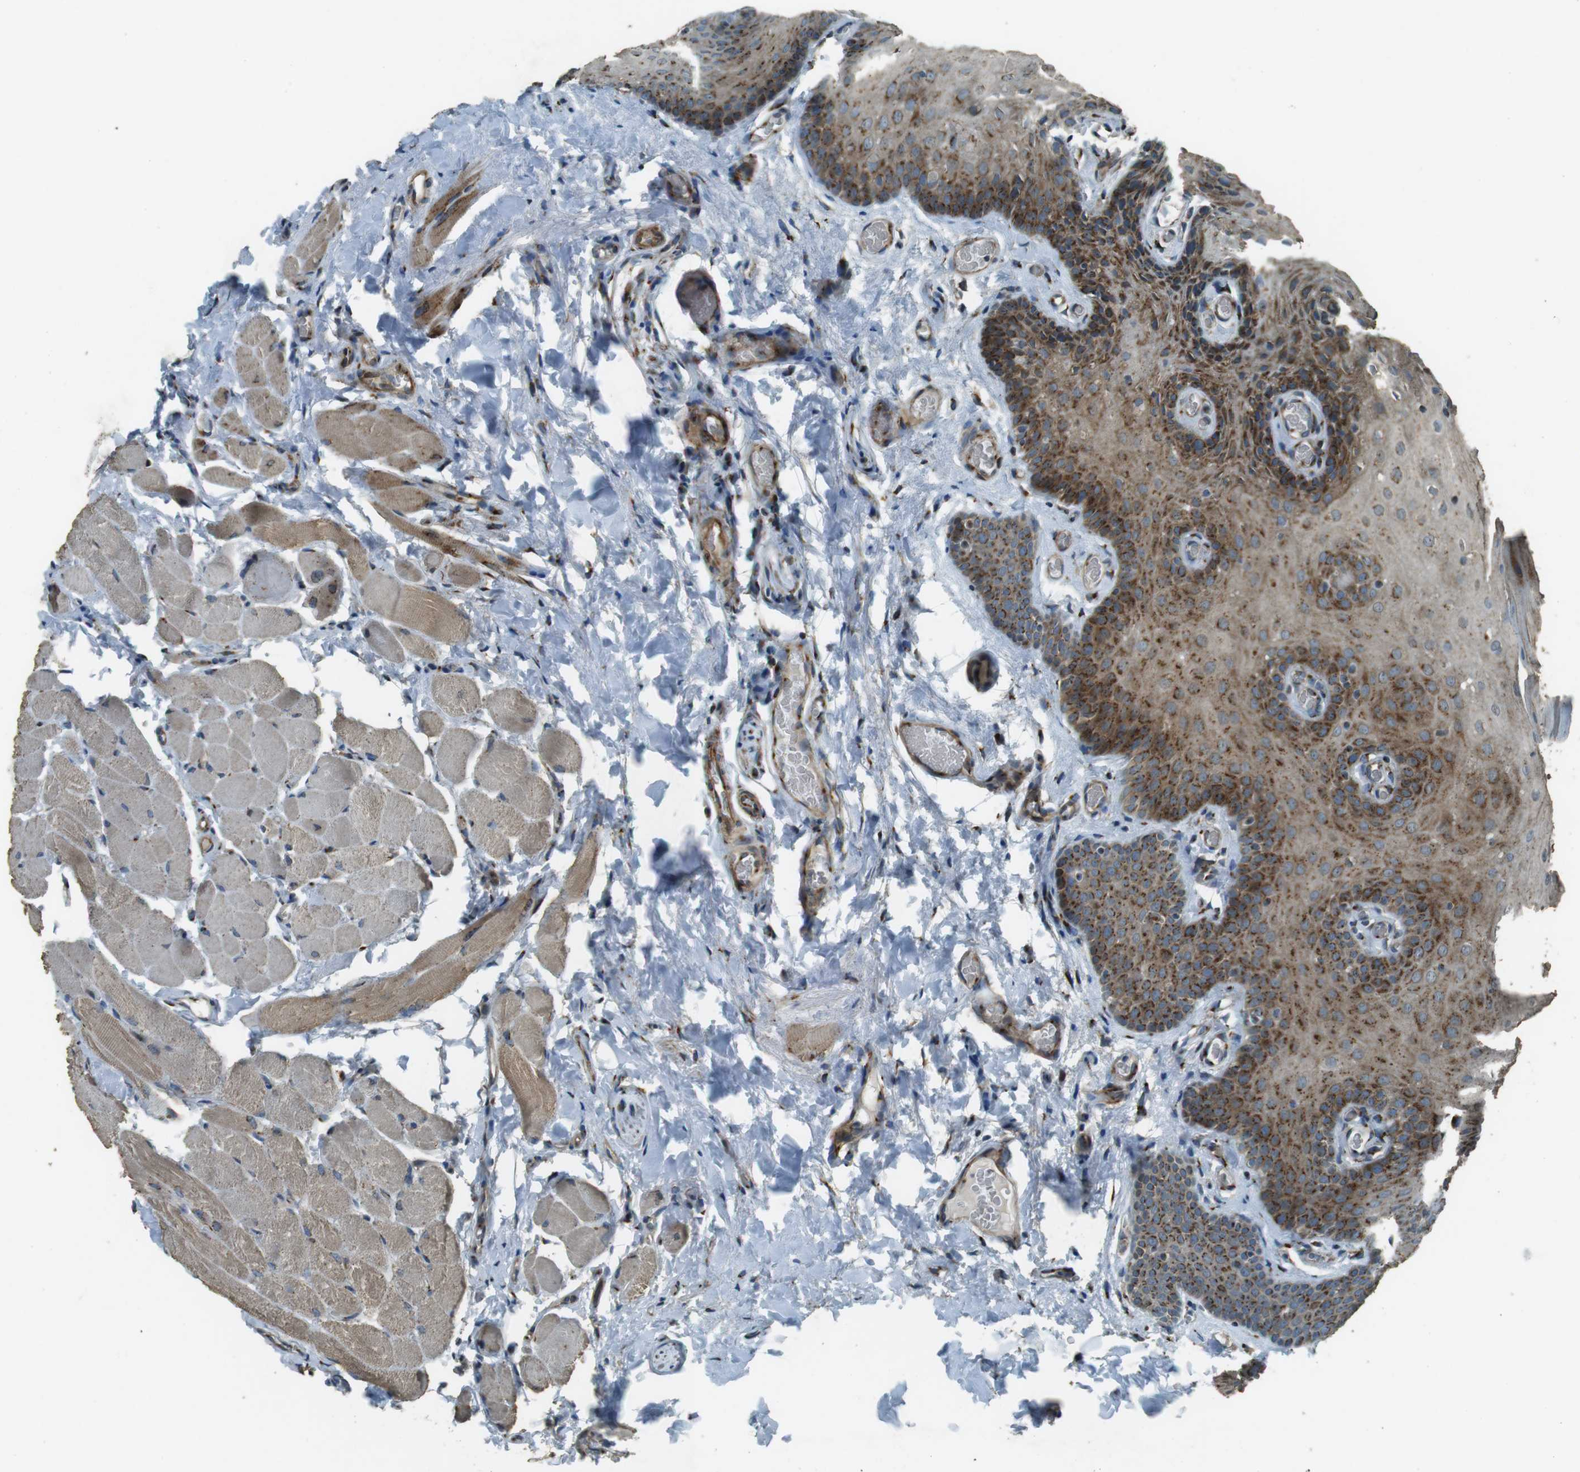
{"staining": {"intensity": "moderate", "quantity": ">75%", "location": "cytoplasmic/membranous"}, "tissue": "oral mucosa", "cell_type": "Squamous epithelial cells", "image_type": "normal", "snomed": [{"axis": "morphology", "description": "Normal tissue, NOS"}, {"axis": "topography", "description": "Oral tissue"}], "caption": "Squamous epithelial cells show moderate cytoplasmic/membranous expression in approximately >75% of cells in normal oral mucosa. The staining was performed using DAB (3,3'-diaminobenzidine), with brown indicating positive protein expression. Nuclei are stained blue with hematoxylin.", "gene": "TMEM115", "patient": {"sex": "male", "age": 54}}